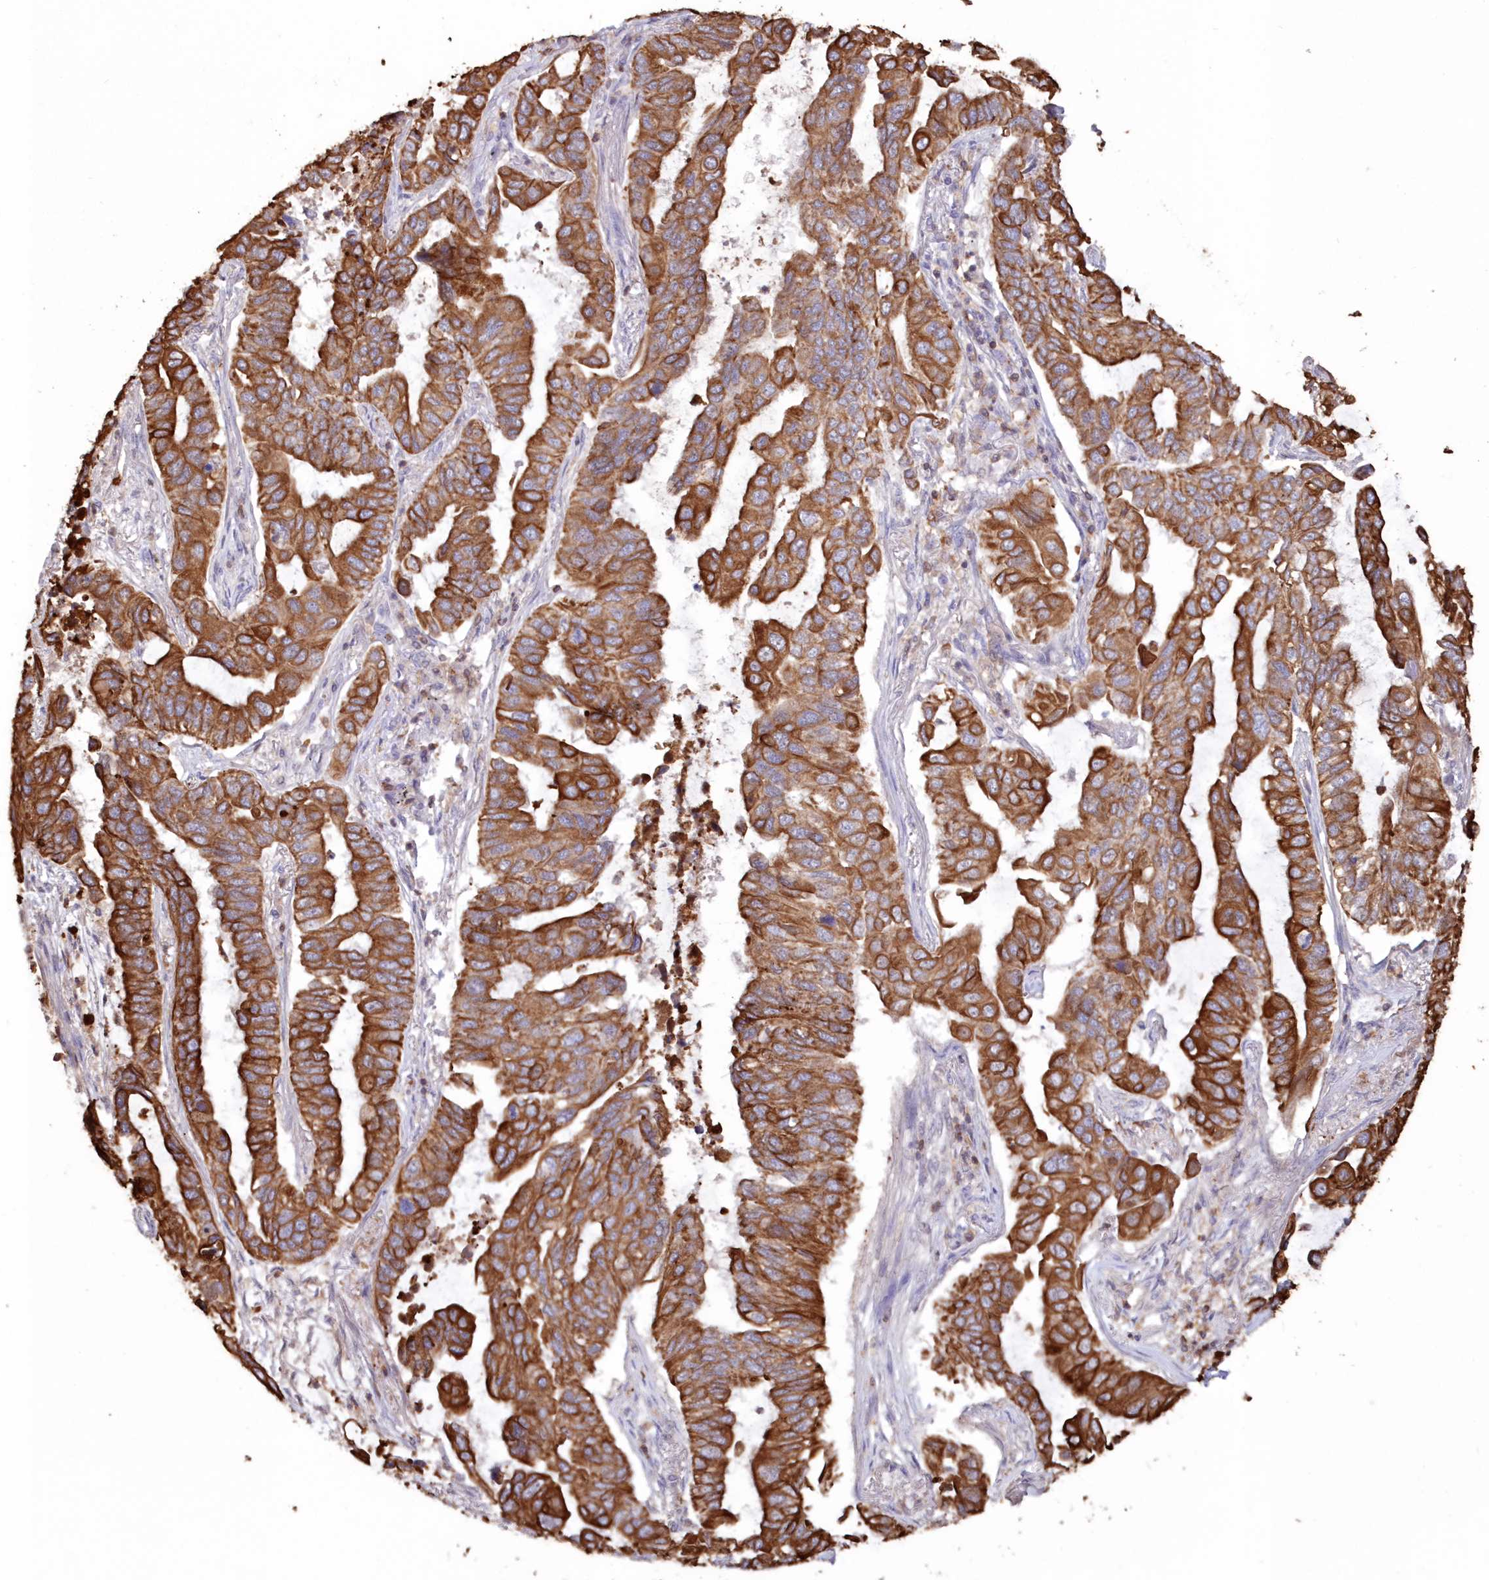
{"staining": {"intensity": "strong", "quantity": ">75%", "location": "cytoplasmic/membranous"}, "tissue": "lung cancer", "cell_type": "Tumor cells", "image_type": "cancer", "snomed": [{"axis": "morphology", "description": "Adenocarcinoma, NOS"}, {"axis": "topography", "description": "Lung"}], "caption": "Protein analysis of adenocarcinoma (lung) tissue displays strong cytoplasmic/membranous expression in approximately >75% of tumor cells.", "gene": "SNED1", "patient": {"sex": "male", "age": 64}}